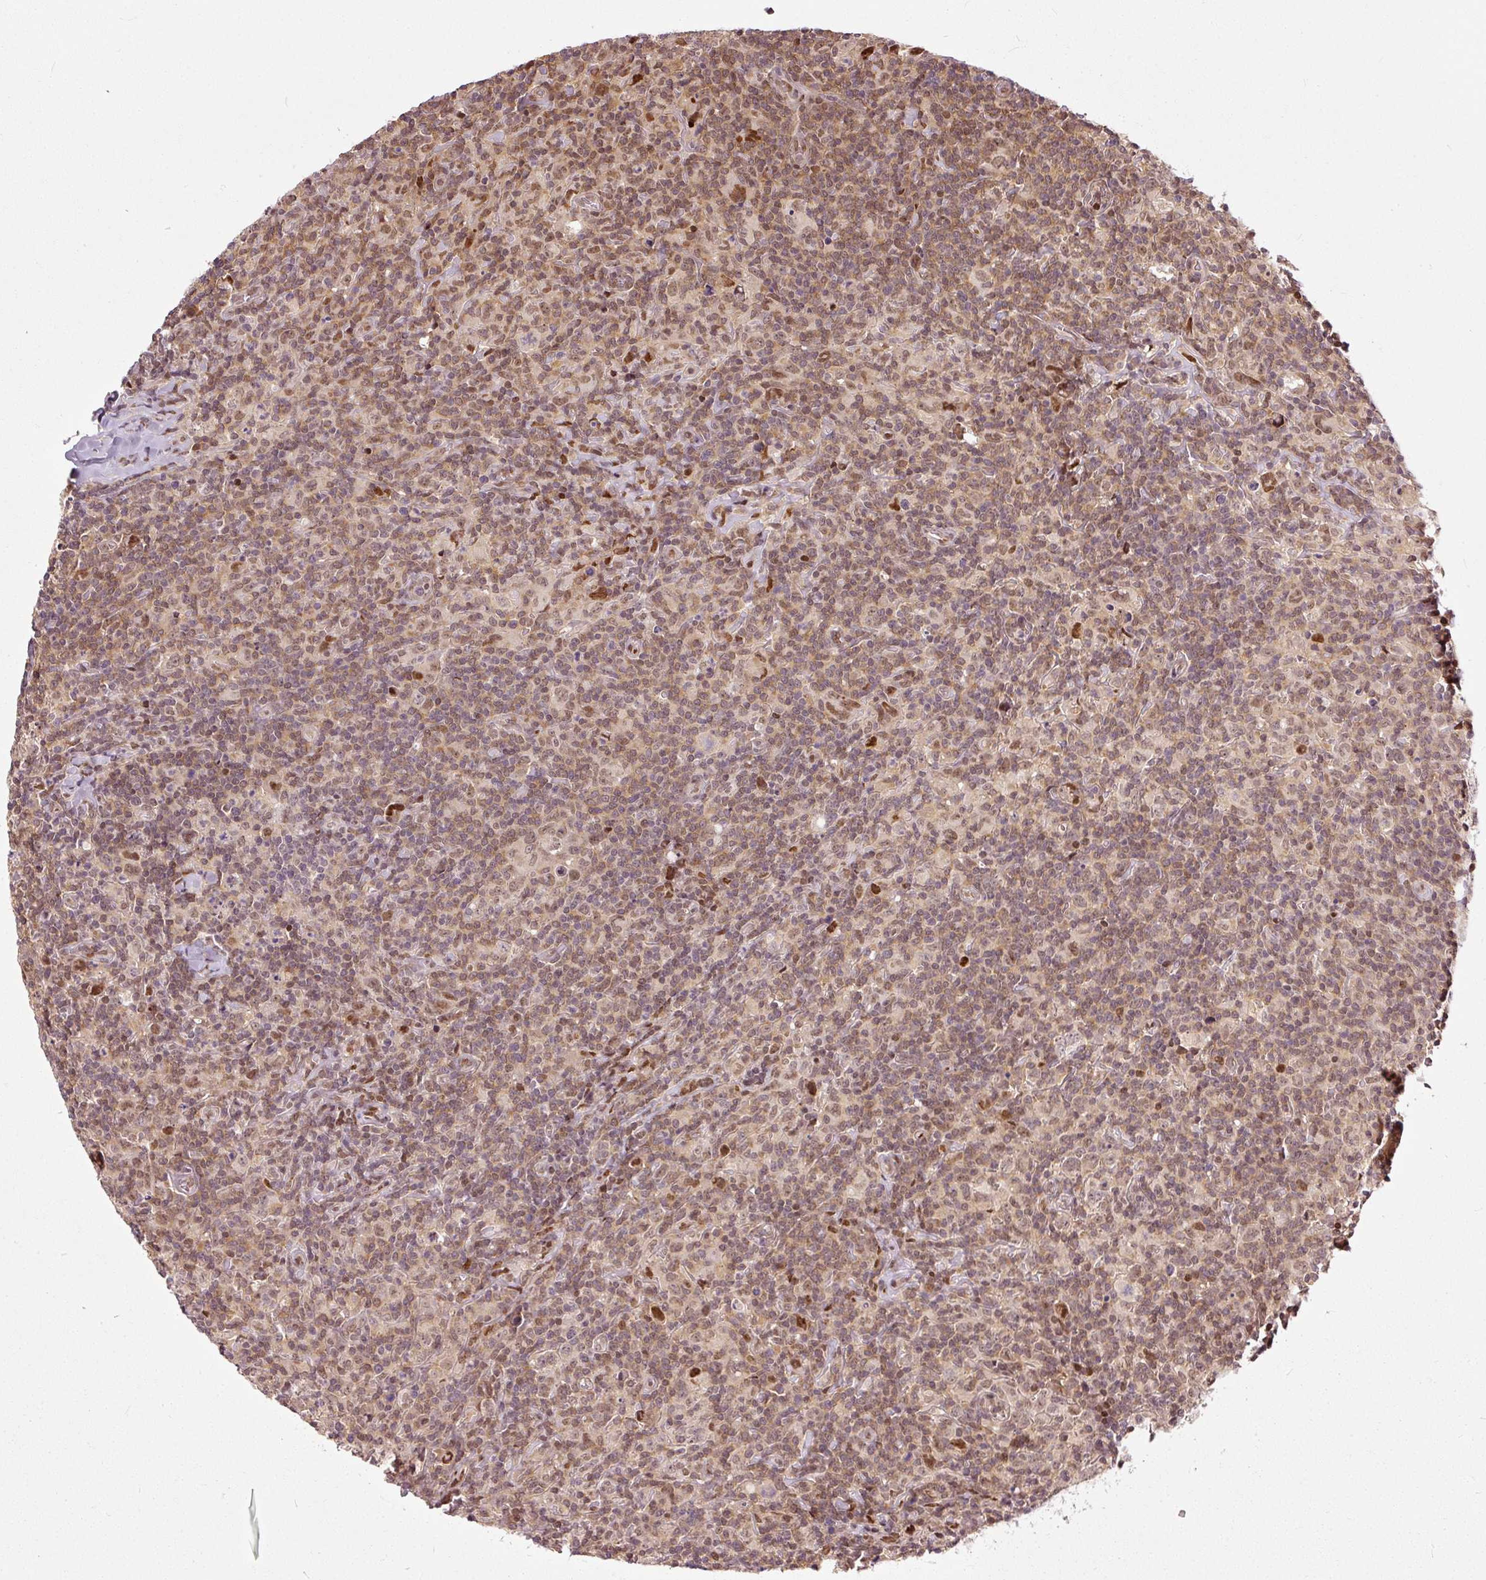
{"staining": {"intensity": "weak", "quantity": "25%-75%", "location": "nuclear"}, "tissue": "lymphoma", "cell_type": "Tumor cells", "image_type": "cancer", "snomed": [{"axis": "morphology", "description": "Hodgkin's disease, NOS"}, {"axis": "topography", "description": "Lymph node"}], "caption": "Brown immunohistochemical staining in human Hodgkin's disease exhibits weak nuclear positivity in approximately 25%-75% of tumor cells.", "gene": "ZNF778", "patient": {"sex": "female", "age": 18}}